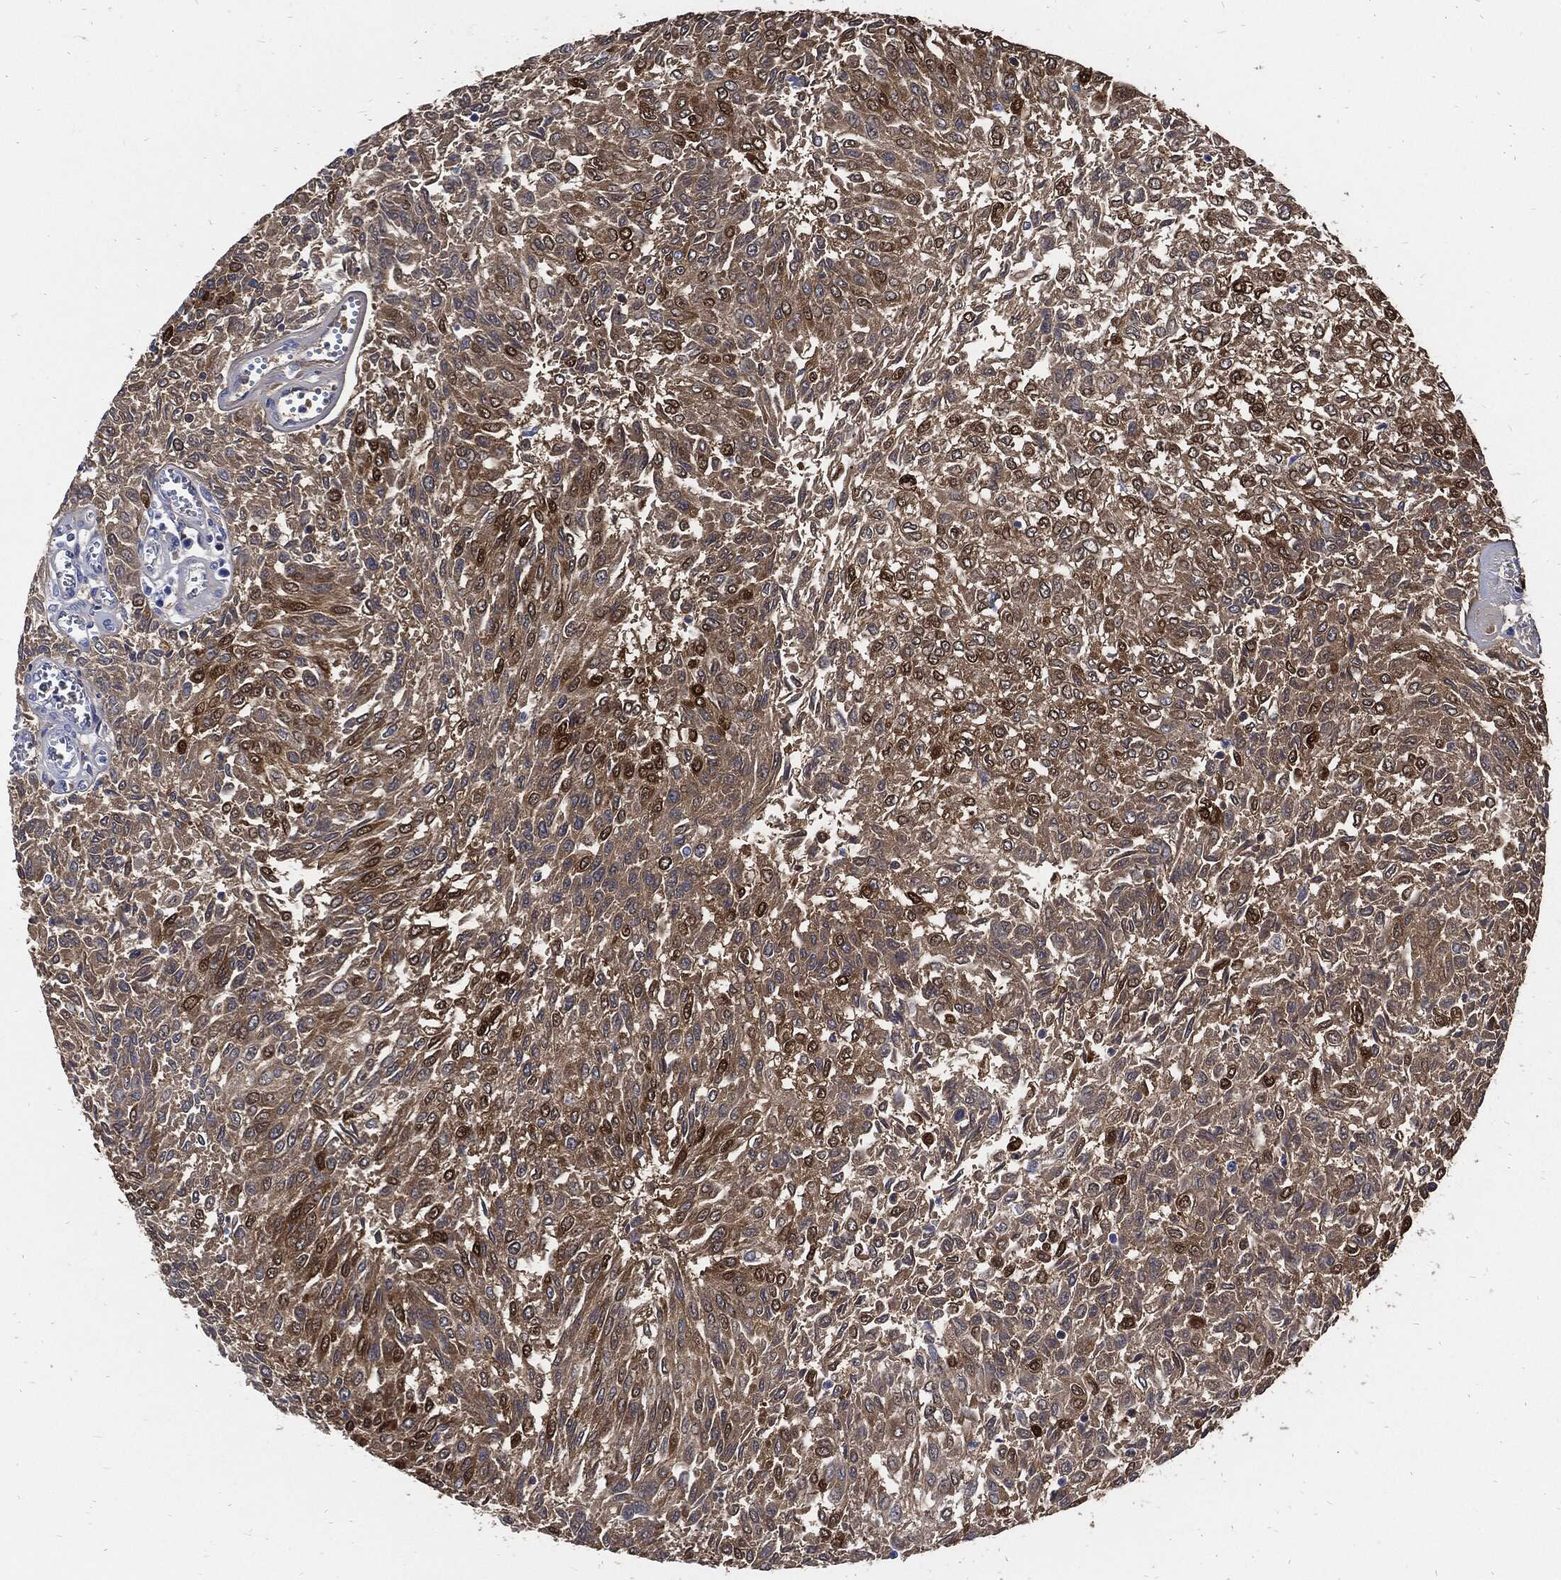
{"staining": {"intensity": "moderate", "quantity": ">75%", "location": "cytoplasmic/membranous"}, "tissue": "urothelial cancer", "cell_type": "Tumor cells", "image_type": "cancer", "snomed": [{"axis": "morphology", "description": "Urothelial carcinoma, Low grade"}, {"axis": "topography", "description": "Urinary bladder"}], "caption": "A brown stain shows moderate cytoplasmic/membranous positivity of a protein in human urothelial carcinoma (low-grade) tumor cells. (IHC, brightfield microscopy, high magnification).", "gene": "FABP4", "patient": {"sex": "male", "age": 78}}